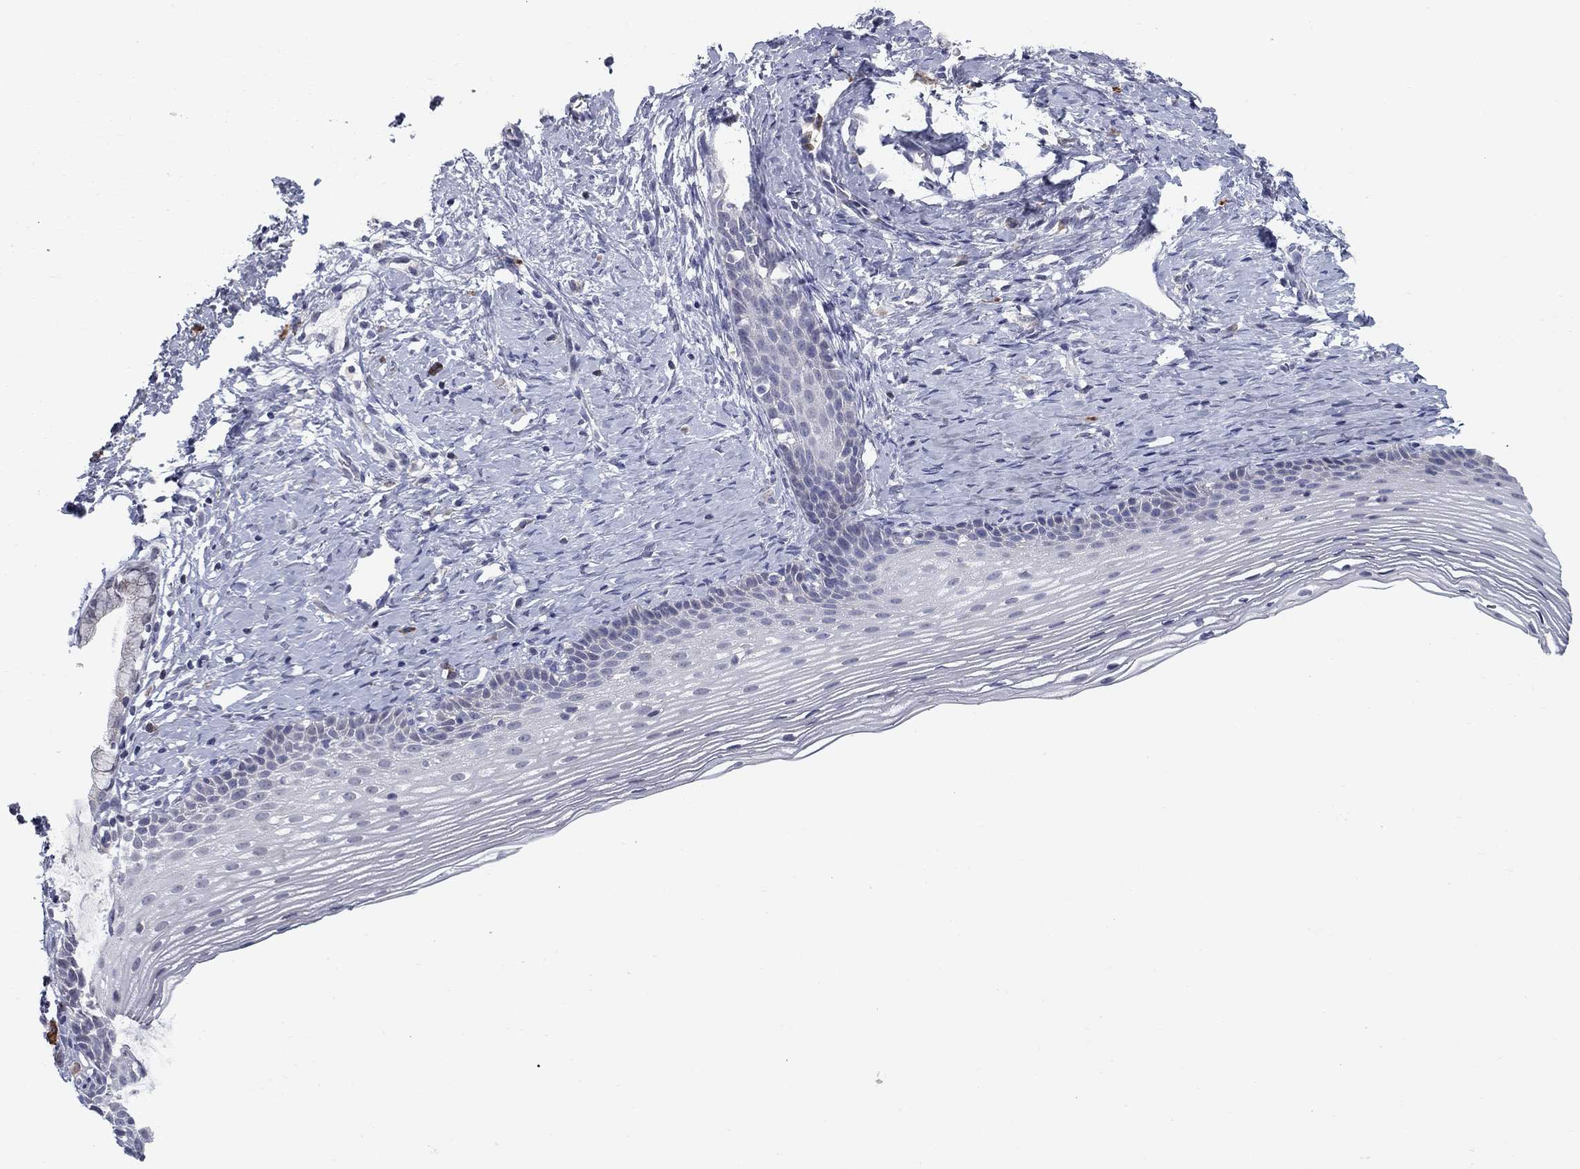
{"staining": {"intensity": "negative", "quantity": "none", "location": "none"}, "tissue": "cervix", "cell_type": "Squamous epithelial cells", "image_type": "normal", "snomed": [{"axis": "morphology", "description": "Normal tissue, NOS"}, {"axis": "topography", "description": "Cervix"}], "caption": "Squamous epithelial cells show no significant protein expression in benign cervix. The staining is performed using DAB brown chromogen with nuclei counter-stained in using hematoxylin.", "gene": "NTRK2", "patient": {"sex": "female", "age": 39}}